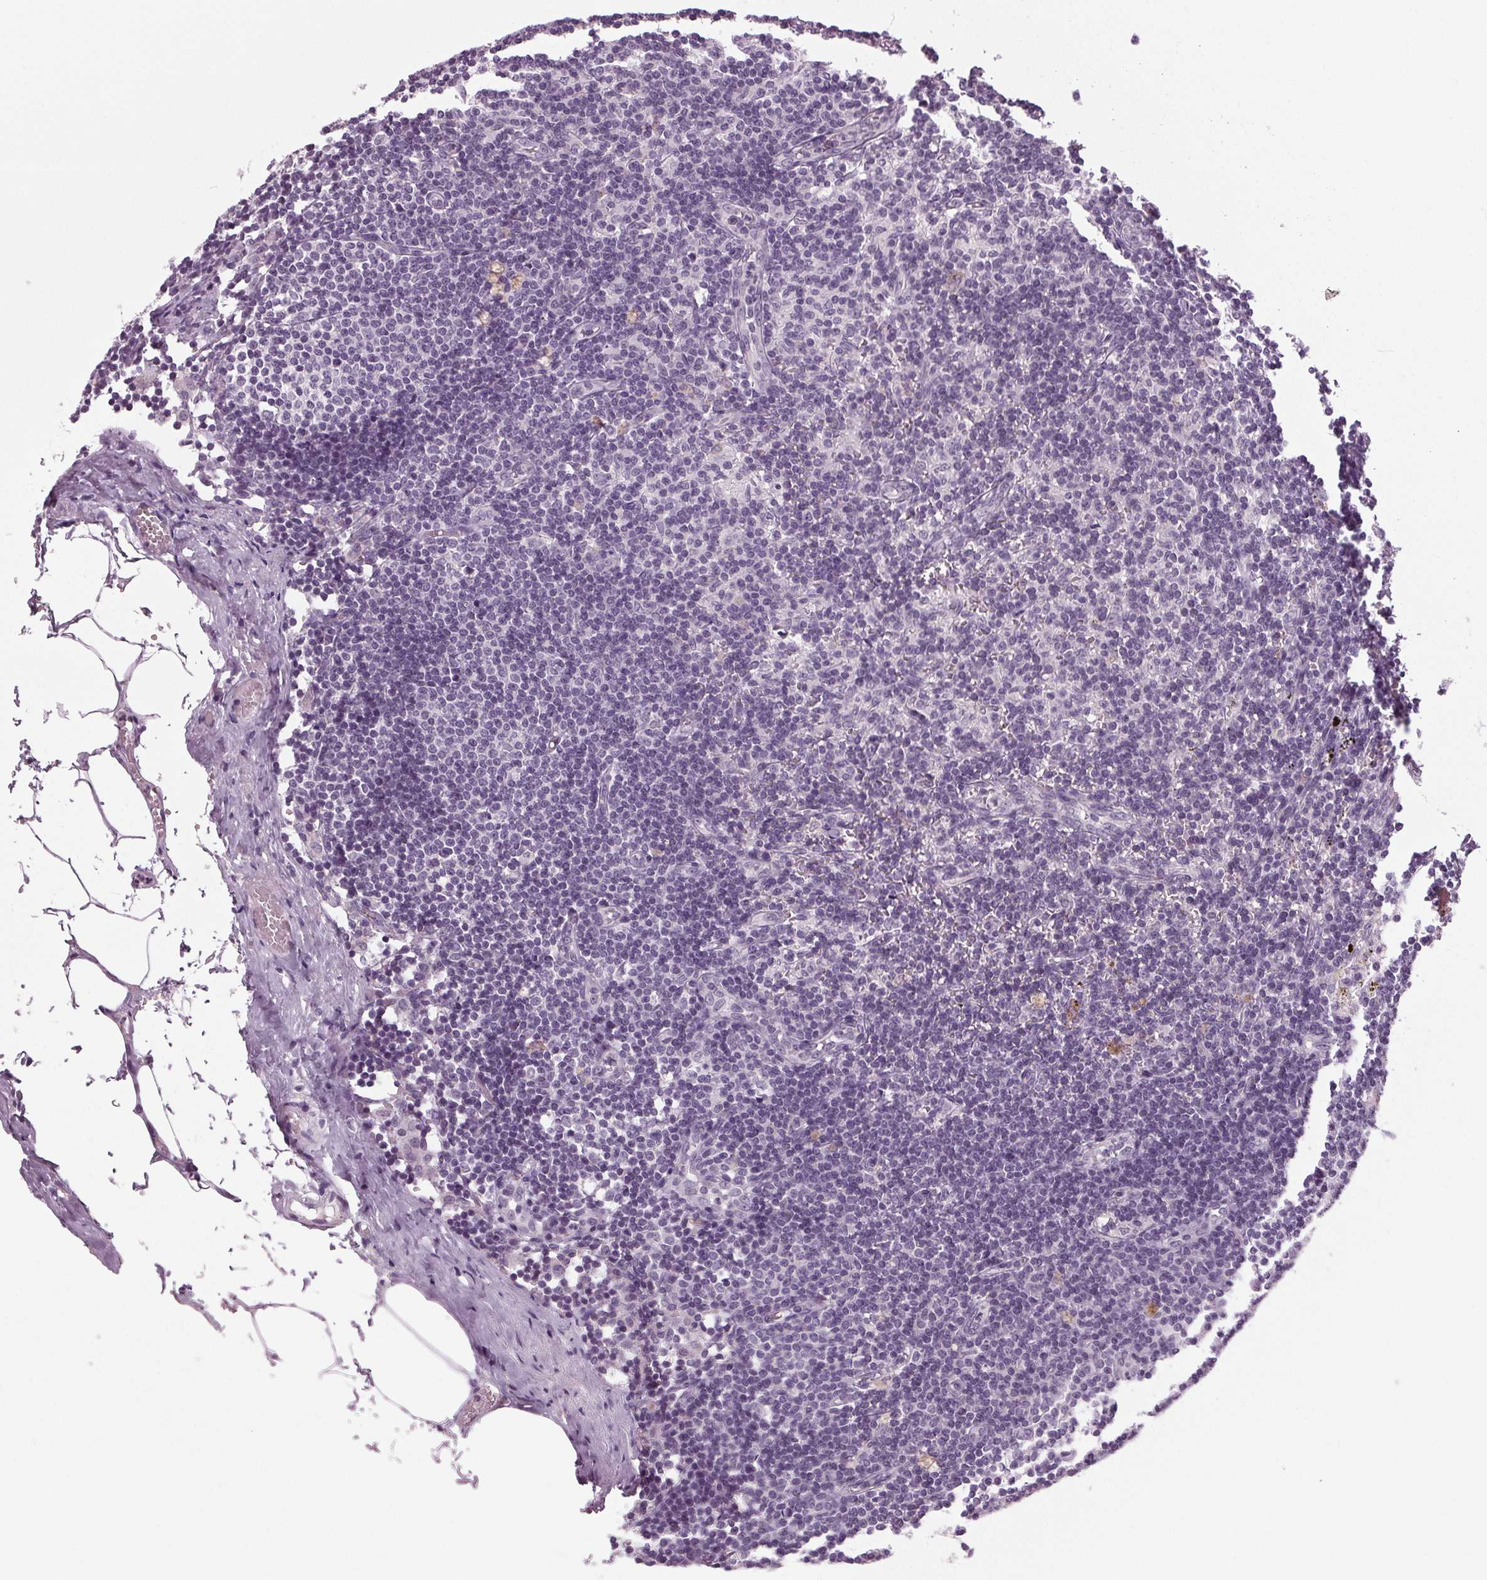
{"staining": {"intensity": "negative", "quantity": "none", "location": "none"}, "tissue": "lymph node", "cell_type": "Germinal center cells", "image_type": "normal", "snomed": [{"axis": "morphology", "description": "Normal tissue, NOS"}, {"axis": "topography", "description": "Lymph node"}], "caption": "Lymph node stained for a protein using IHC displays no expression germinal center cells.", "gene": "DNAH12", "patient": {"sex": "female", "age": 69}}